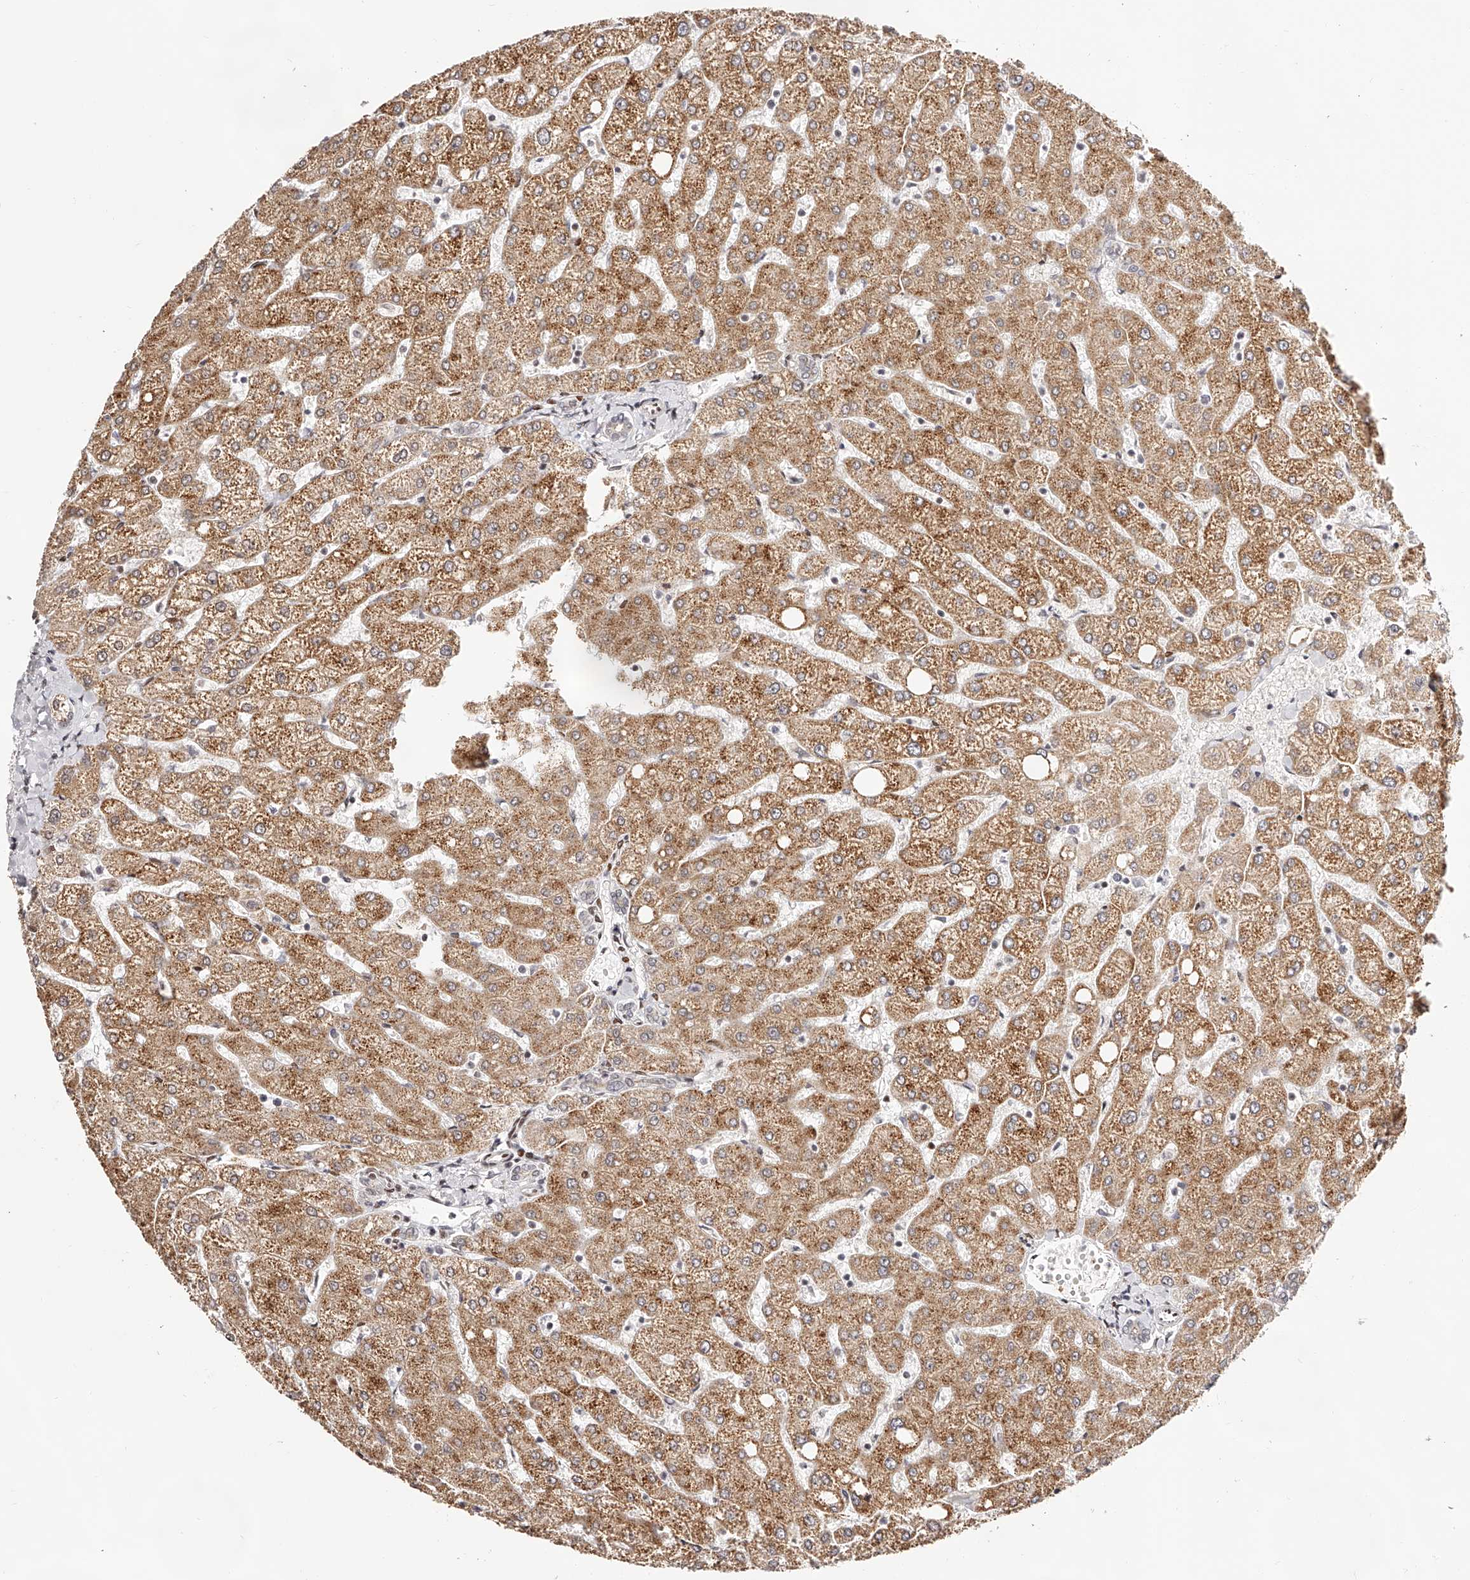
{"staining": {"intensity": "weak", "quantity": "<25%", "location": "cytoplasmic/membranous"}, "tissue": "liver", "cell_type": "Cholangiocytes", "image_type": "normal", "snomed": [{"axis": "morphology", "description": "Normal tissue, NOS"}, {"axis": "topography", "description": "Liver"}], "caption": "Immunohistochemistry photomicrograph of benign liver stained for a protein (brown), which reveals no staining in cholangiocytes.", "gene": "USF3", "patient": {"sex": "female", "age": 54}}